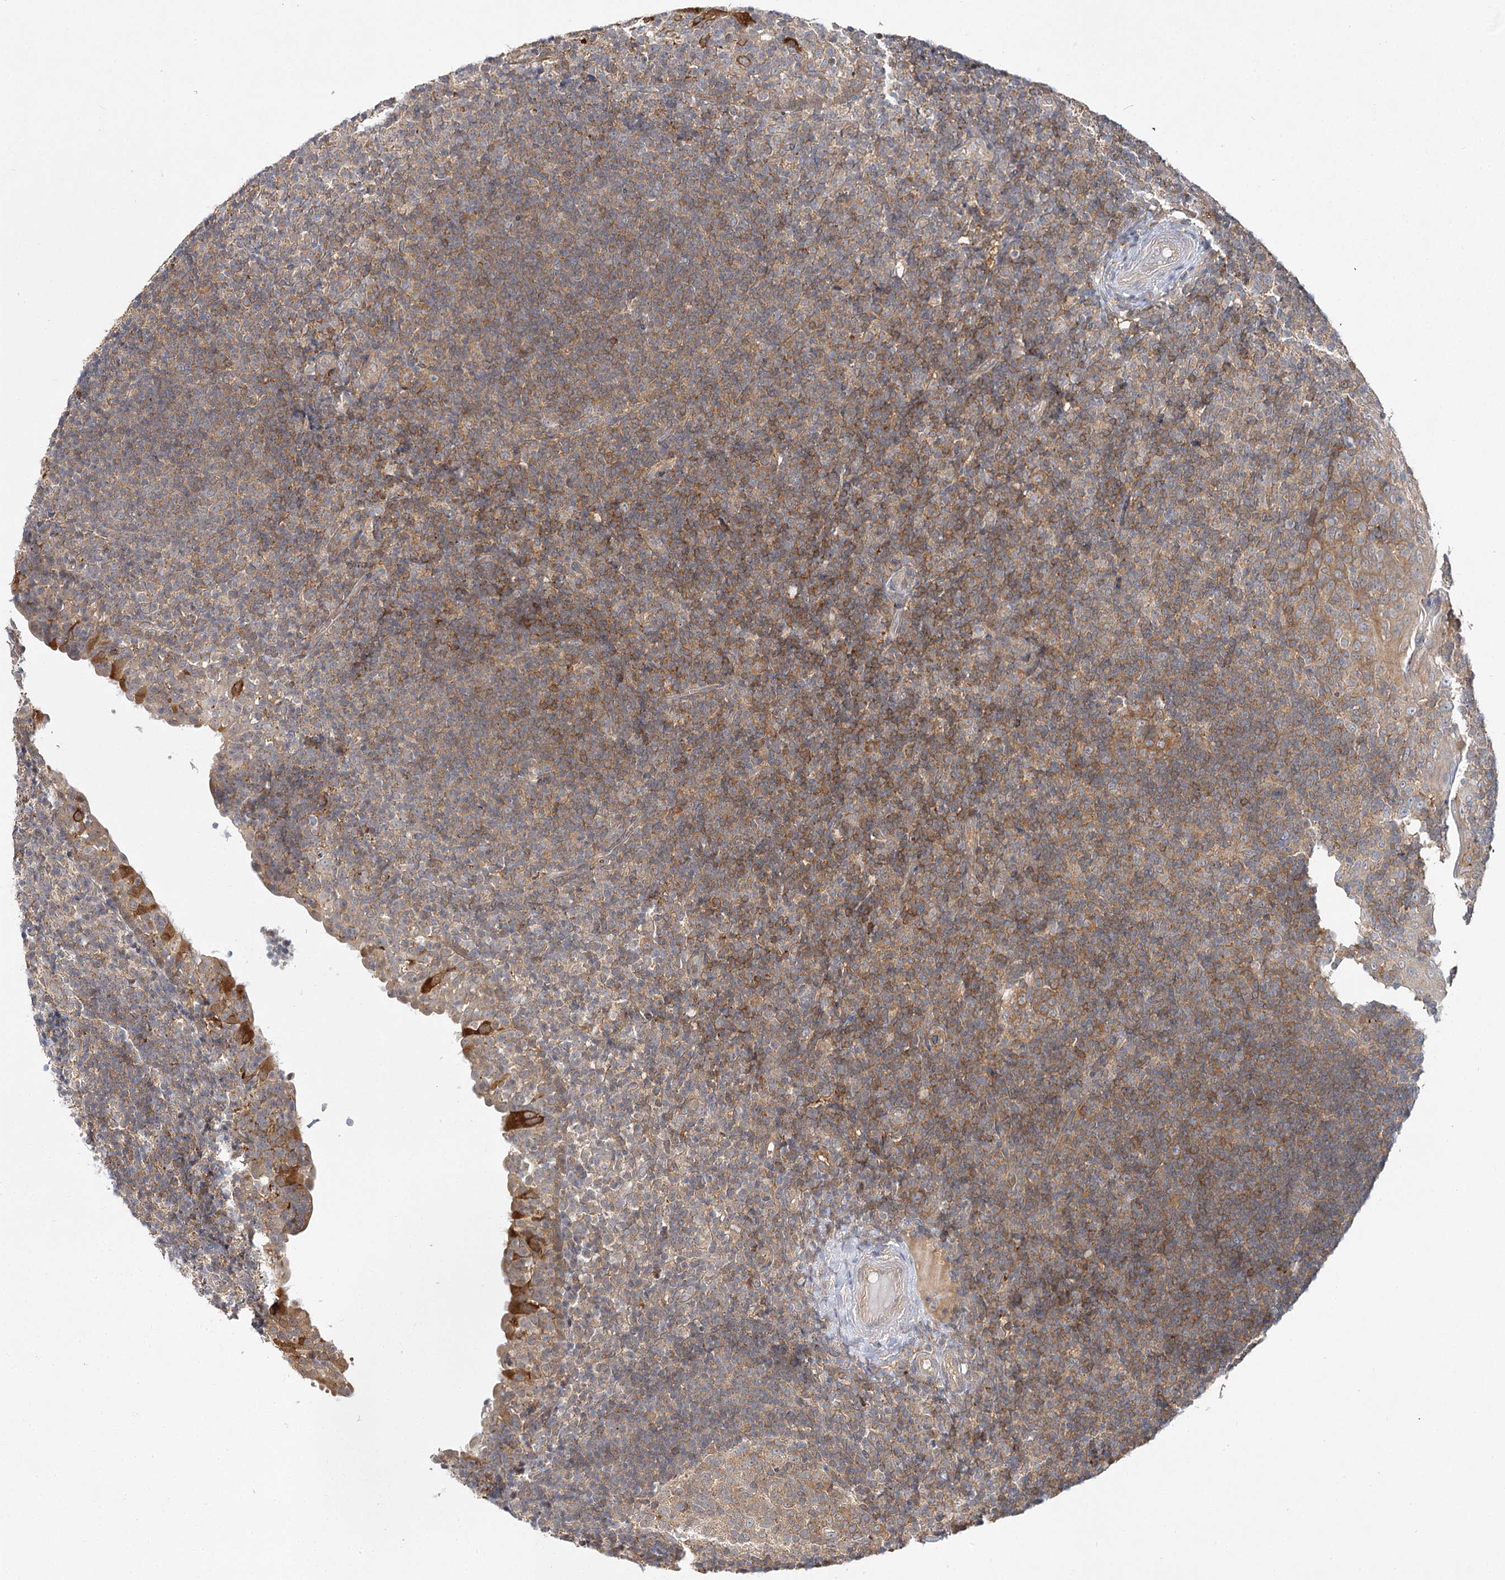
{"staining": {"intensity": "weak", "quantity": ">75%", "location": "cytoplasmic/membranous"}, "tissue": "tonsil", "cell_type": "Germinal center cells", "image_type": "normal", "snomed": [{"axis": "morphology", "description": "Normal tissue, NOS"}, {"axis": "topography", "description": "Tonsil"}], "caption": "Human tonsil stained with a brown dye demonstrates weak cytoplasmic/membranous positive positivity in approximately >75% of germinal center cells.", "gene": "INPP4B", "patient": {"sex": "female", "age": 40}}